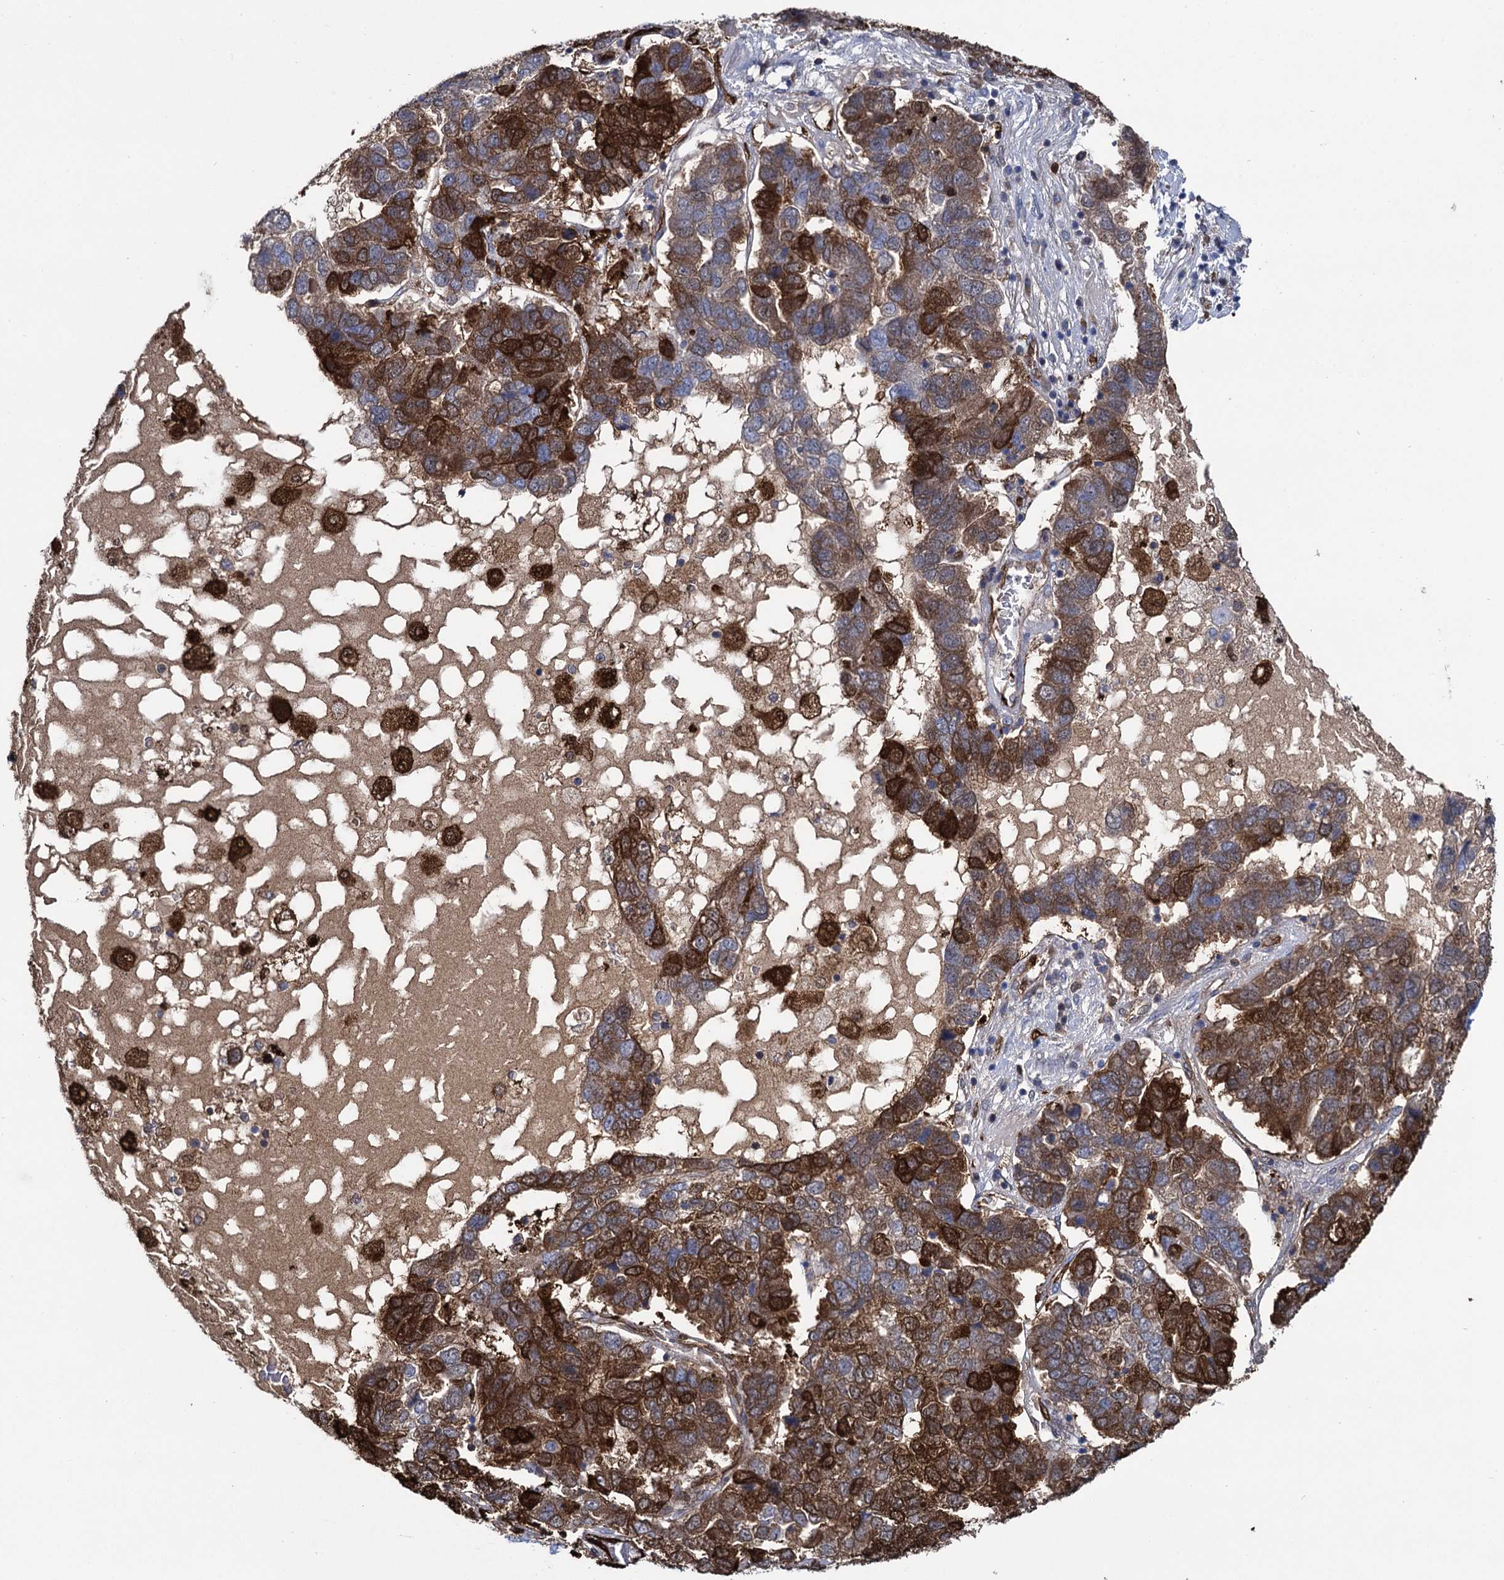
{"staining": {"intensity": "strong", "quantity": "25%-75%", "location": "cytoplasmic/membranous"}, "tissue": "pancreatic cancer", "cell_type": "Tumor cells", "image_type": "cancer", "snomed": [{"axis": "morphology", "description": "Adenocarcinoma, NOS"}, {"axis": "topography", "description": "Pancreas"}], "caption": "Immunohistochemistry histopathology image of neoplastic tissue: human pancreatic adenocarcinoma stained using IHC demonstrates high levels of strong protein expression localized specifically in the cytoplasmic/membranous of tumor cells, appearing as a cytoplasmic/membranous brown color.", "gene": "FABP5", "patient": {"sex": "female", "age": 61}}